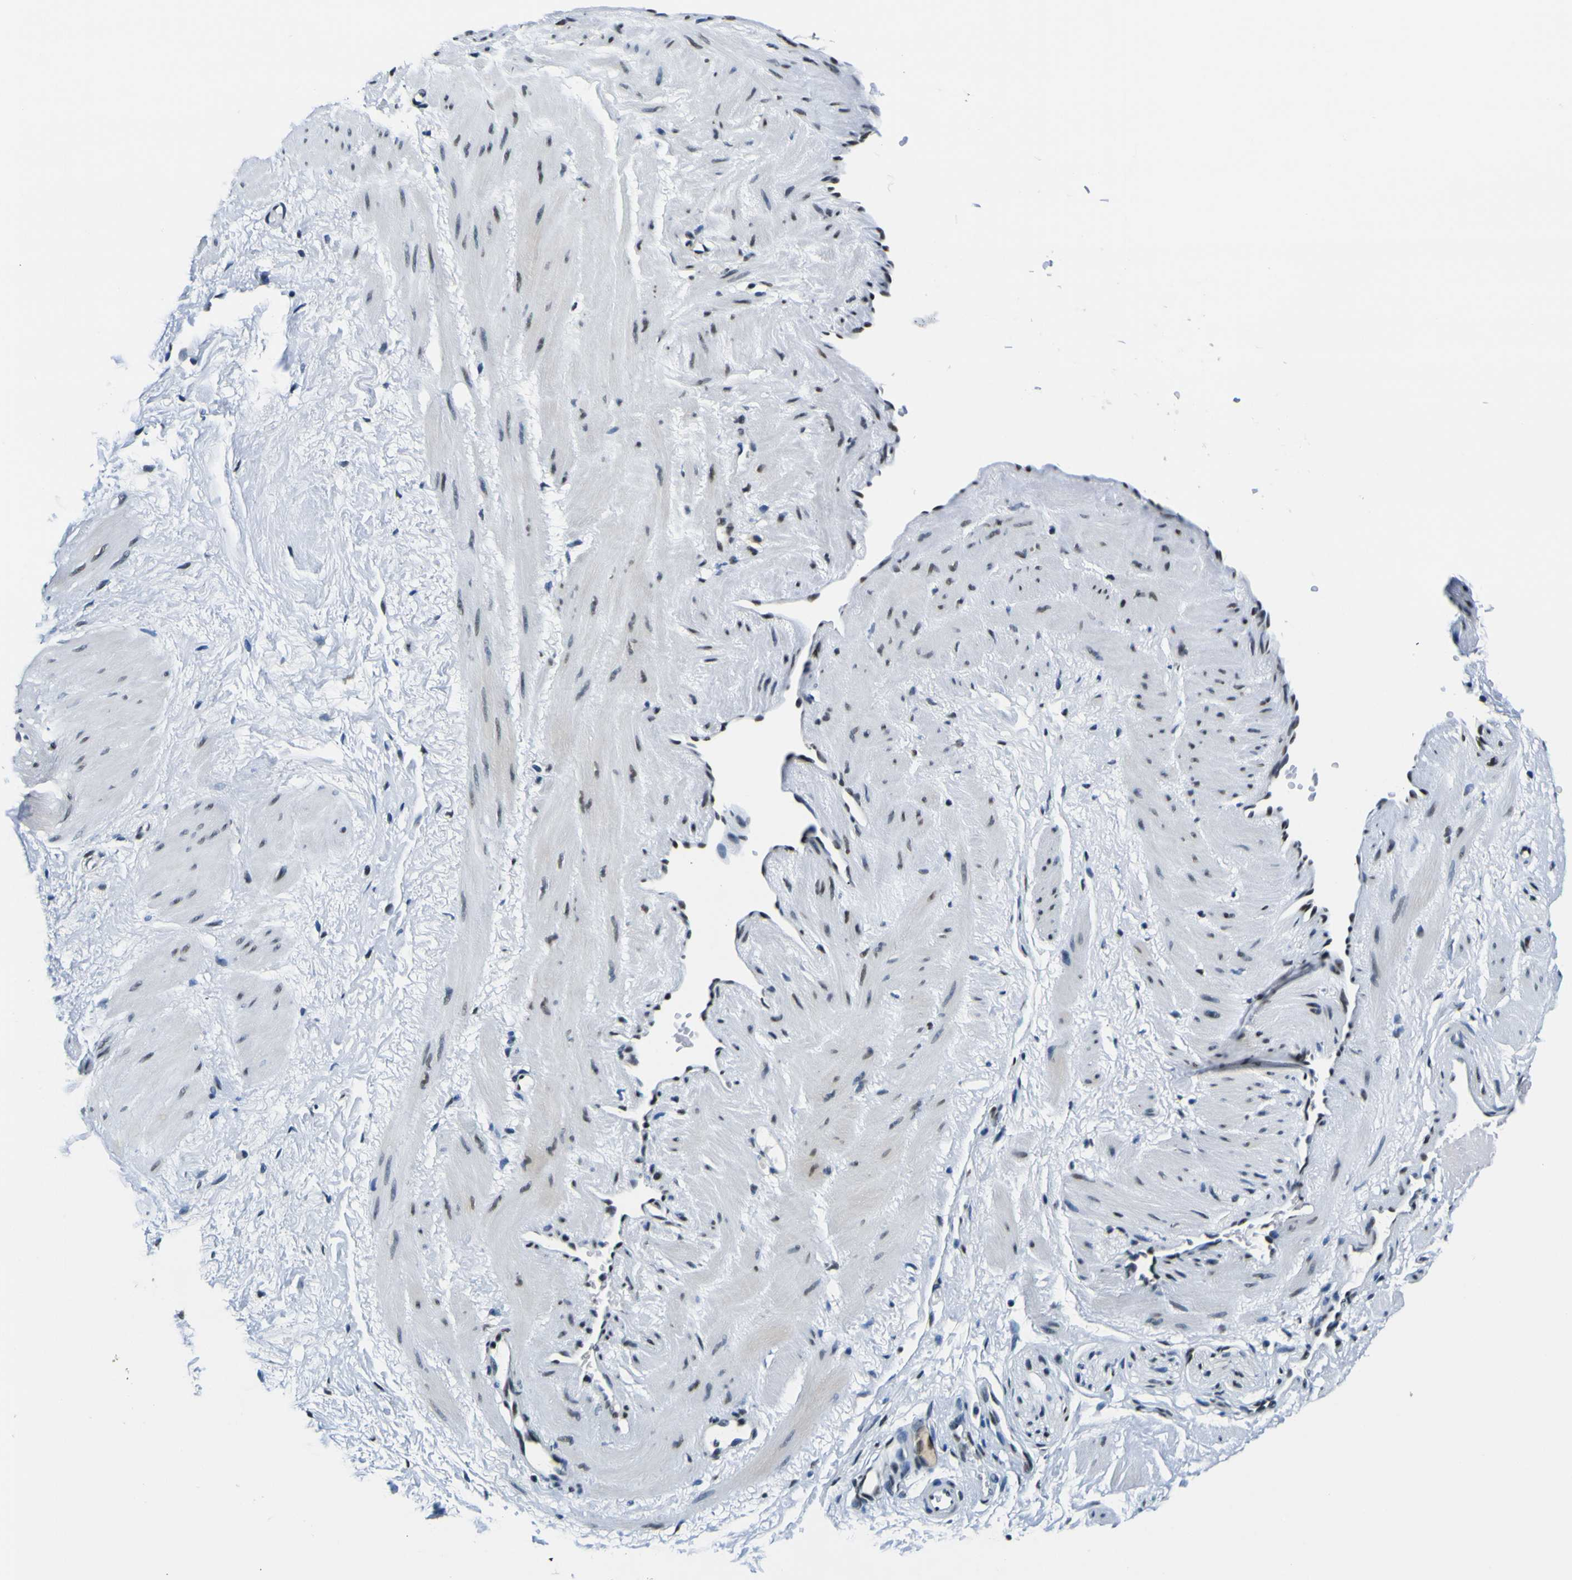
{"staining": {"intensity": "weak", "quantity": ">75%", "location": "nuclear"}, "tissue": "adipose tissue", "cell_type": "Adipocytes", "image_type": "normal", "snomed": [{"axis": "morphology", "description": "Normal tissue, NOS"}, {"axis": "topography", "description": "Soft tissue"}, {"axis": "topography", "description": "Vascular tissue"}], "caption": "Adipocytes display low levels of weak nuclear staining in about >75% of cells in unremarkable human adipose tissue. Nuclei are stained in blue.", "gene": "SP1", "patient": {"sex": "female", "age": 35}}